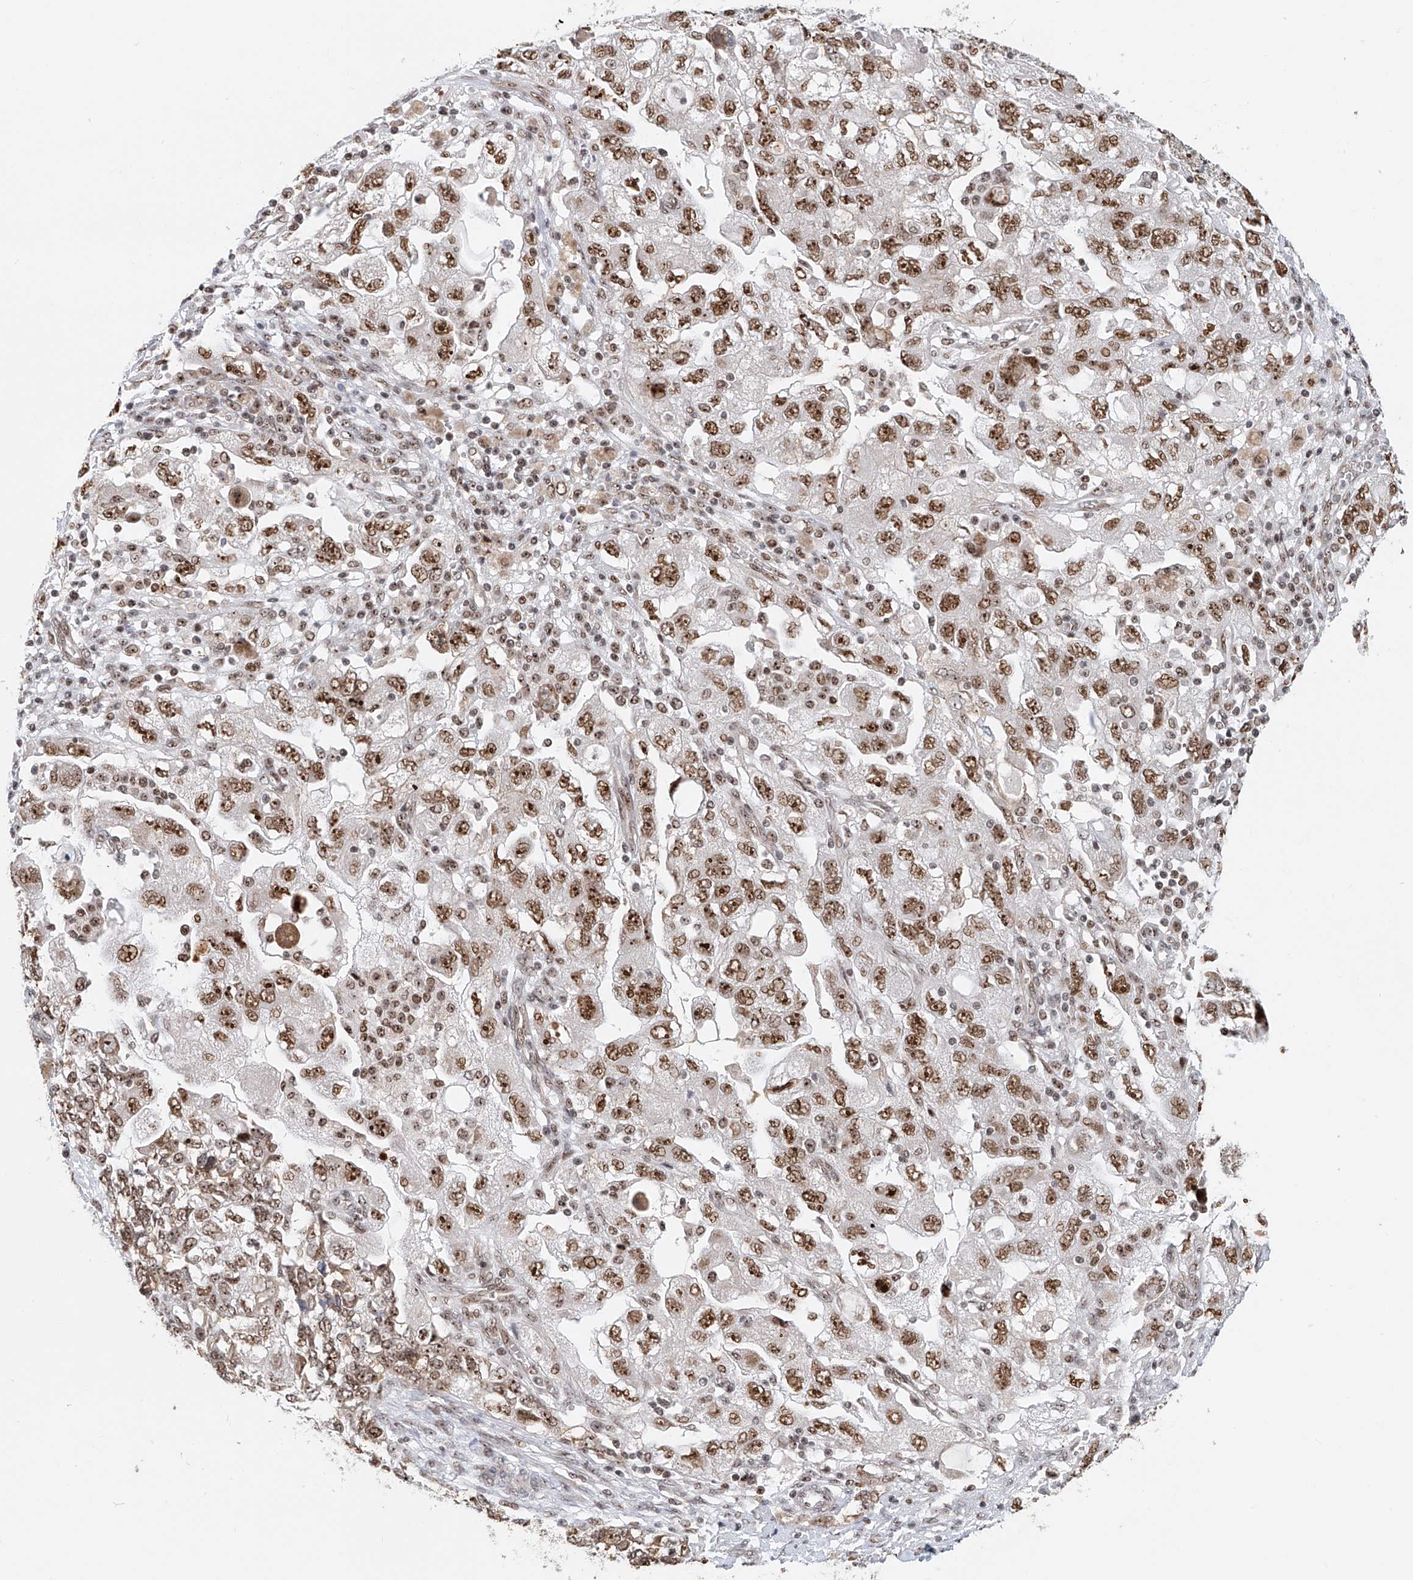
{"staining": {"intensity": "moderate", "quantity": ">75%", "location": "nuclear"}, "tissue": "ovarian cancer", "cell_type": "Tumor cells", "image_type": "cancer", "snomed": [{"axis": "morphology", "description": "Carcinoma, NOS"}, {"axis": "morphology", "description": "Cystadenocarcinoma, serous, NOS"}, {"axis": "topography", "description": "Ovary"}], "caption": "Human ovarian serous cystadenocarcinoma stained for a protein (brown) demonstrates moderate nuclear positive staining in about >75% of tumor cells.", "gene": "PRUNE2", "patient": {"sex": "female", "age": 69}}